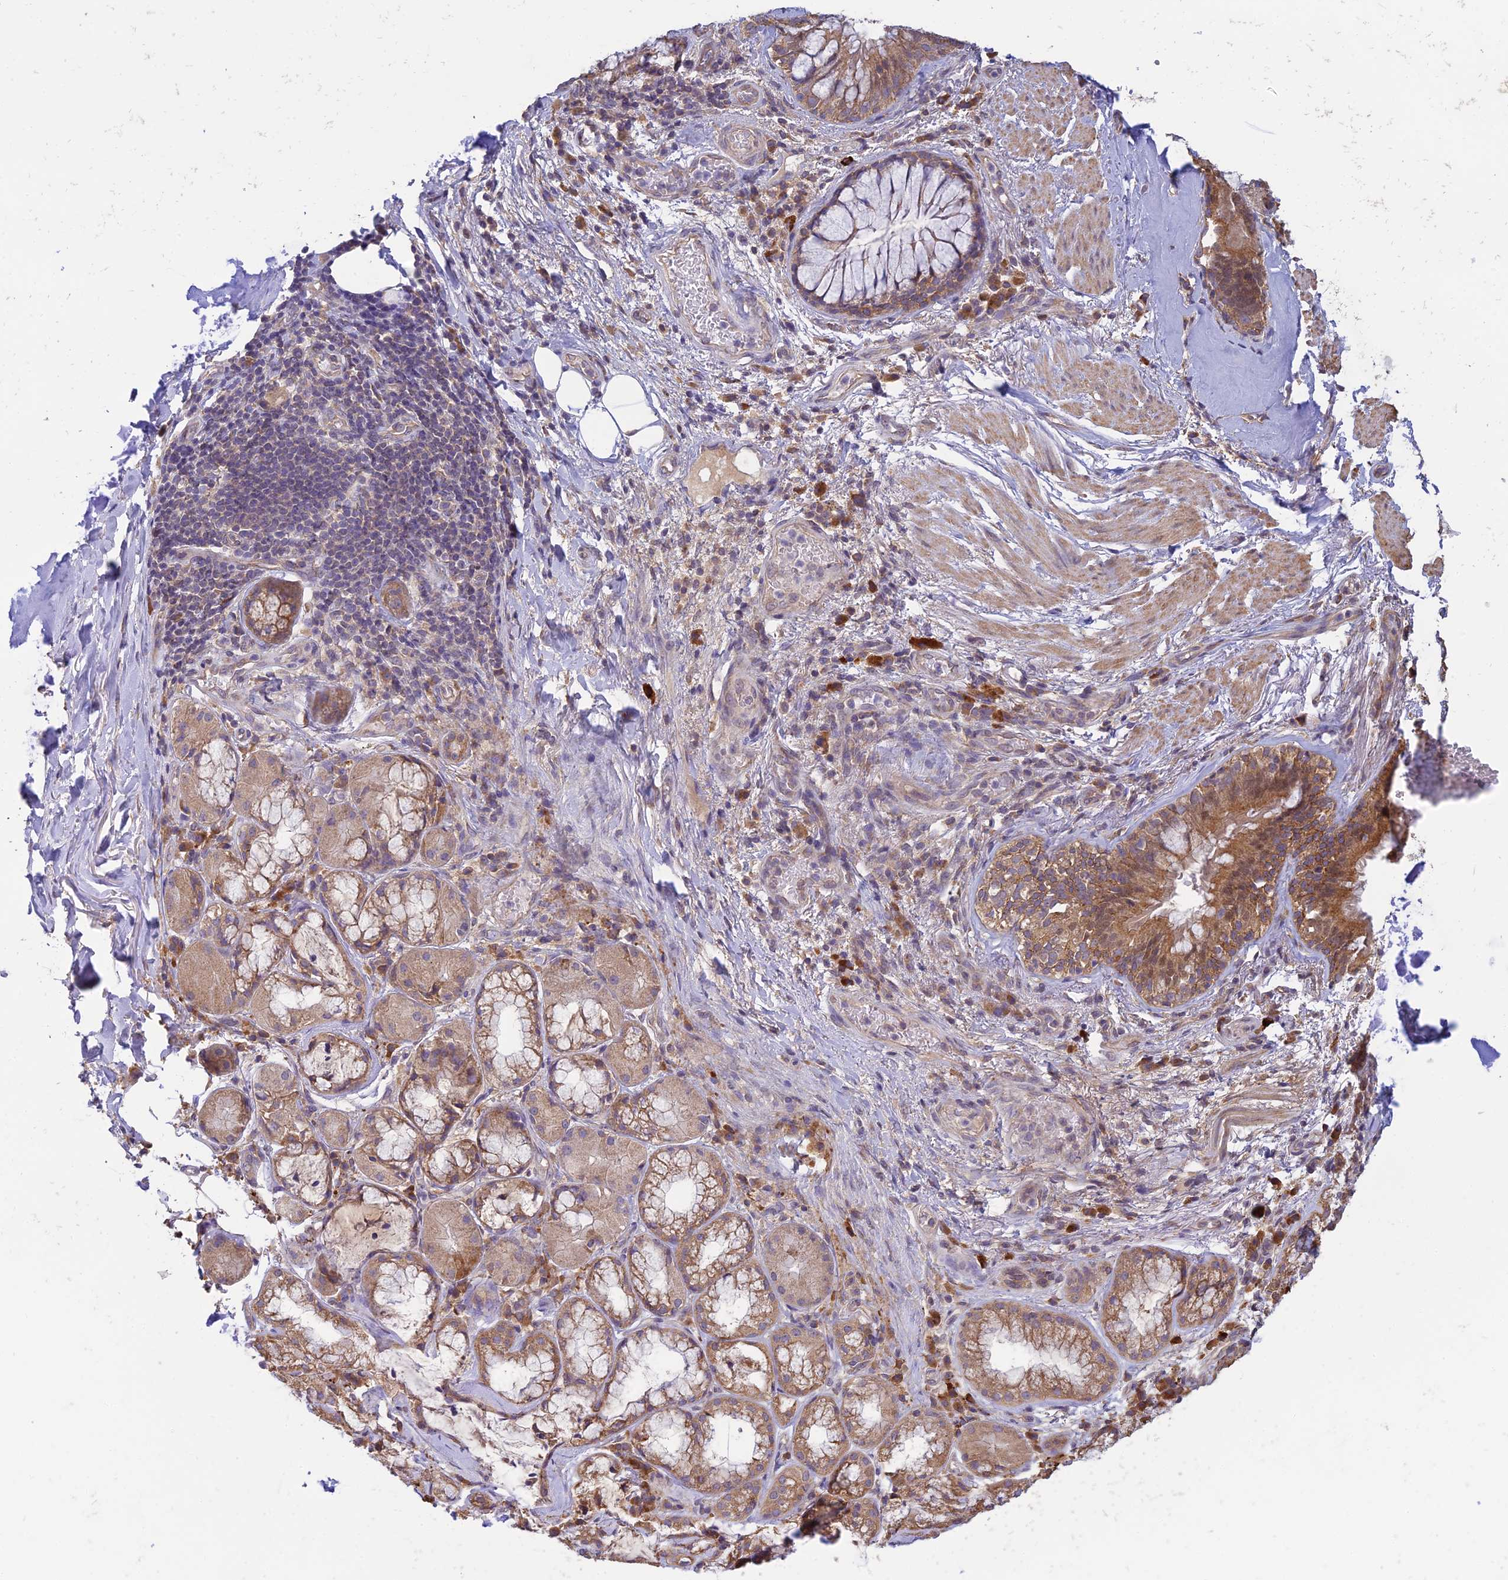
{"staining": {"intensity": "negative", "quantity": "none", "location": "none"}, "tissue": "adipose tissue", "cell_type": "Adipocytes", "image_type": "normal", "snomed": [{"axis": "morphology", "description": "Normal tissue, NOS"}, {"axis": "topography", "description": "Lymph node"}, {"axis": "topography", "description": "Cartilage tissue"}, {"axis": "topography", "description": "Bronchus"}], "caption": "The immunohistochemistry (IHC) image has no significant staining in adipocytes of adipose tissue.", "gene": "MRNIP", "patient": {"sex": "male", "age": 63}}